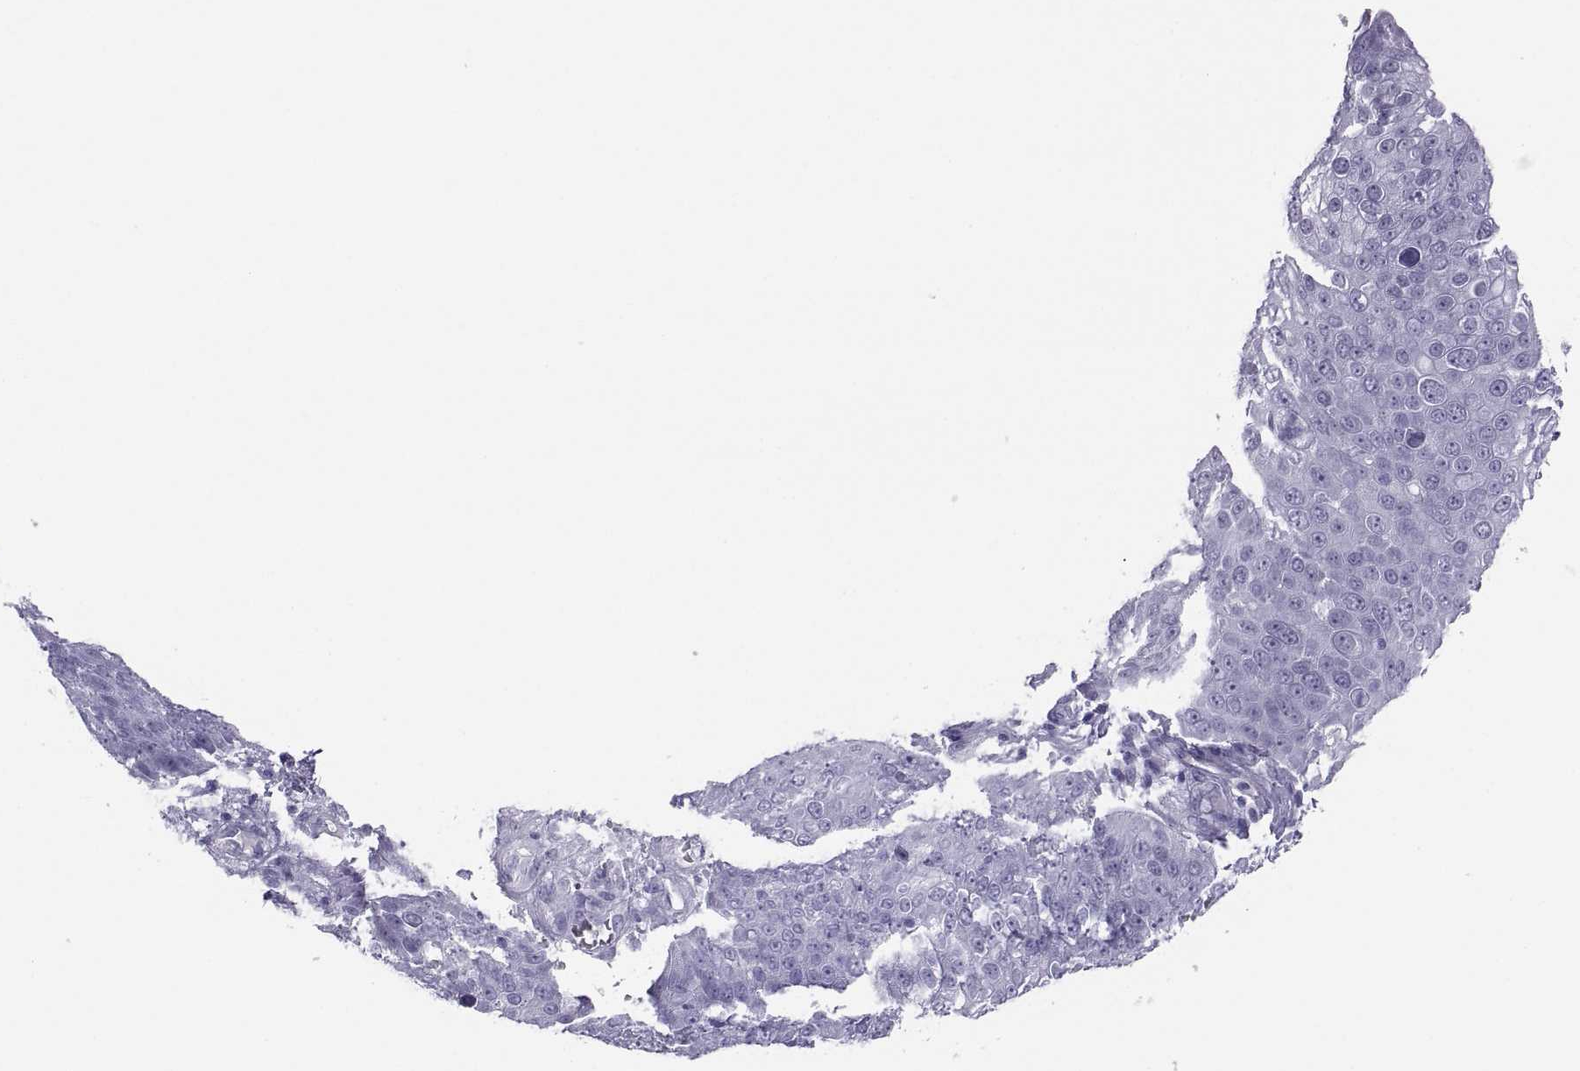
{"staining": {"intensity": "negative", "quantity": "none", "location": "none"}, "tissue": "skin cancer", "cell_type": "Tumor cells", "image_type": "cancer", "snomed": [{"axis": "morphology", "description": "Squamous cell carcinoma, NOS"}, {"axis": "topography", "description": "Skin"}], "caption": "Immunohistochemical staining of human skin squamous cell carcinoma displays no significant expression in tumor cells.", "gene": "SEMG1", "patient": {"sex": "male", "age": 71}}